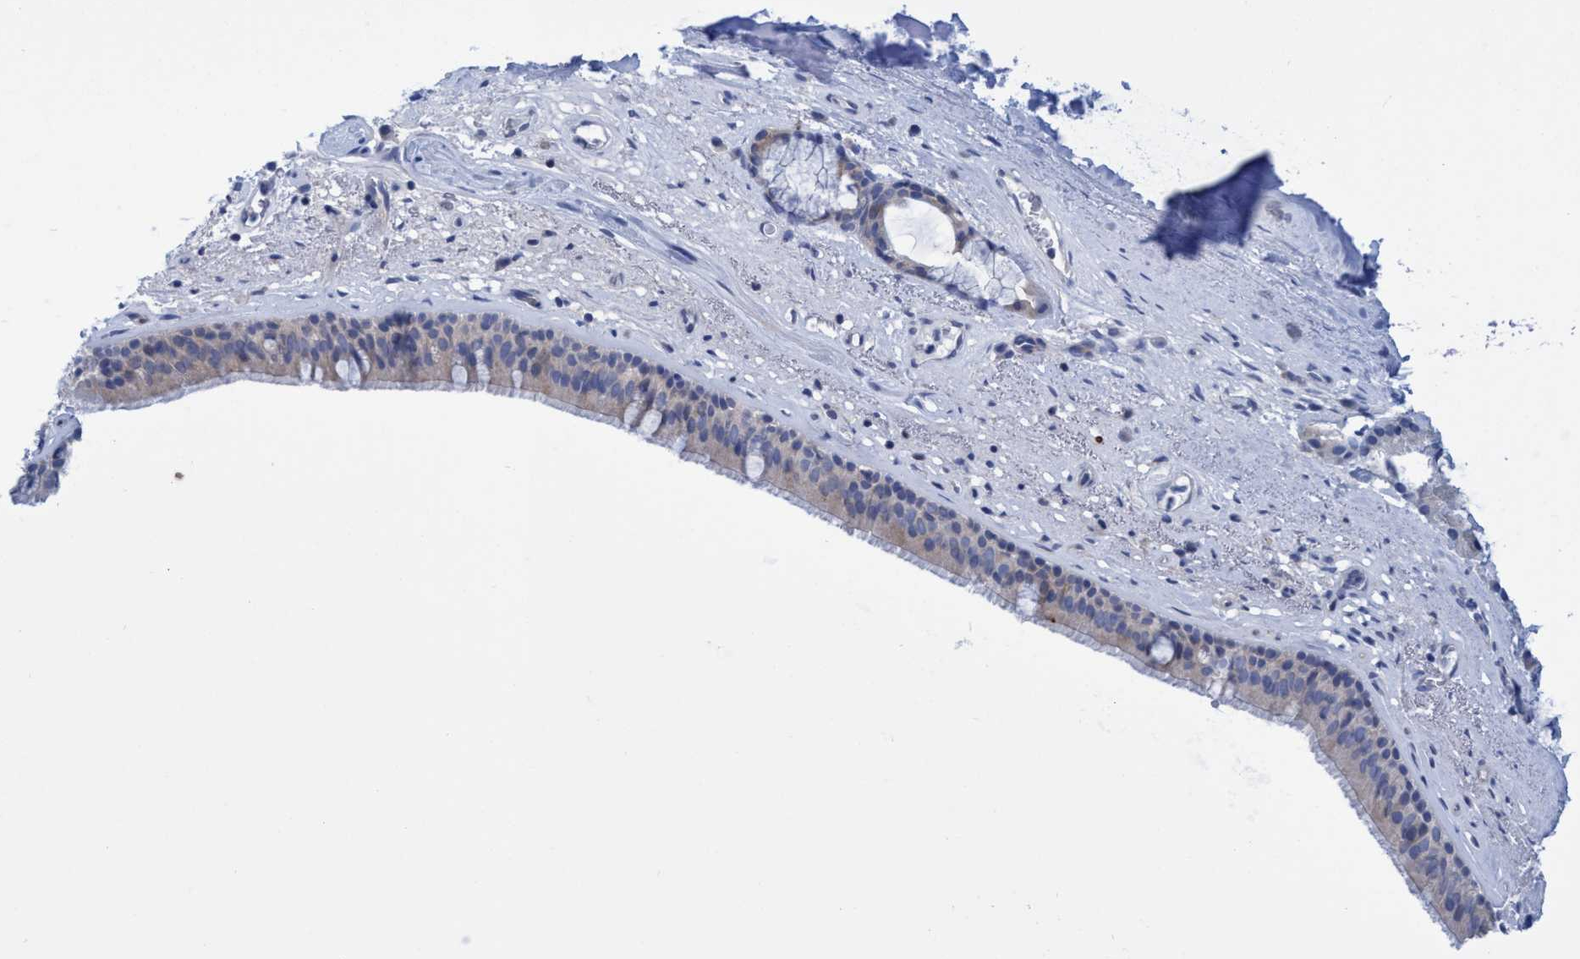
{"staining": {"intensity": "negative", "quantity": "none", "location": "none"}, "tissue": "bronchus", "cell_type": "Respiratory epithelial cells", "image_type": "normal", "snomed": [{"axis": "morphology", "description": "Normal tissue, NOS"}, {"axis": "topography", "description": "Cartilage tissue"}], "caption": "Immunohistochemical staining of normal human bronchus demonstrates no significant expression in respiratory epithelial cells.", "gene": "R3HCC1", "patient": {"sex": "female", "age": 63}}